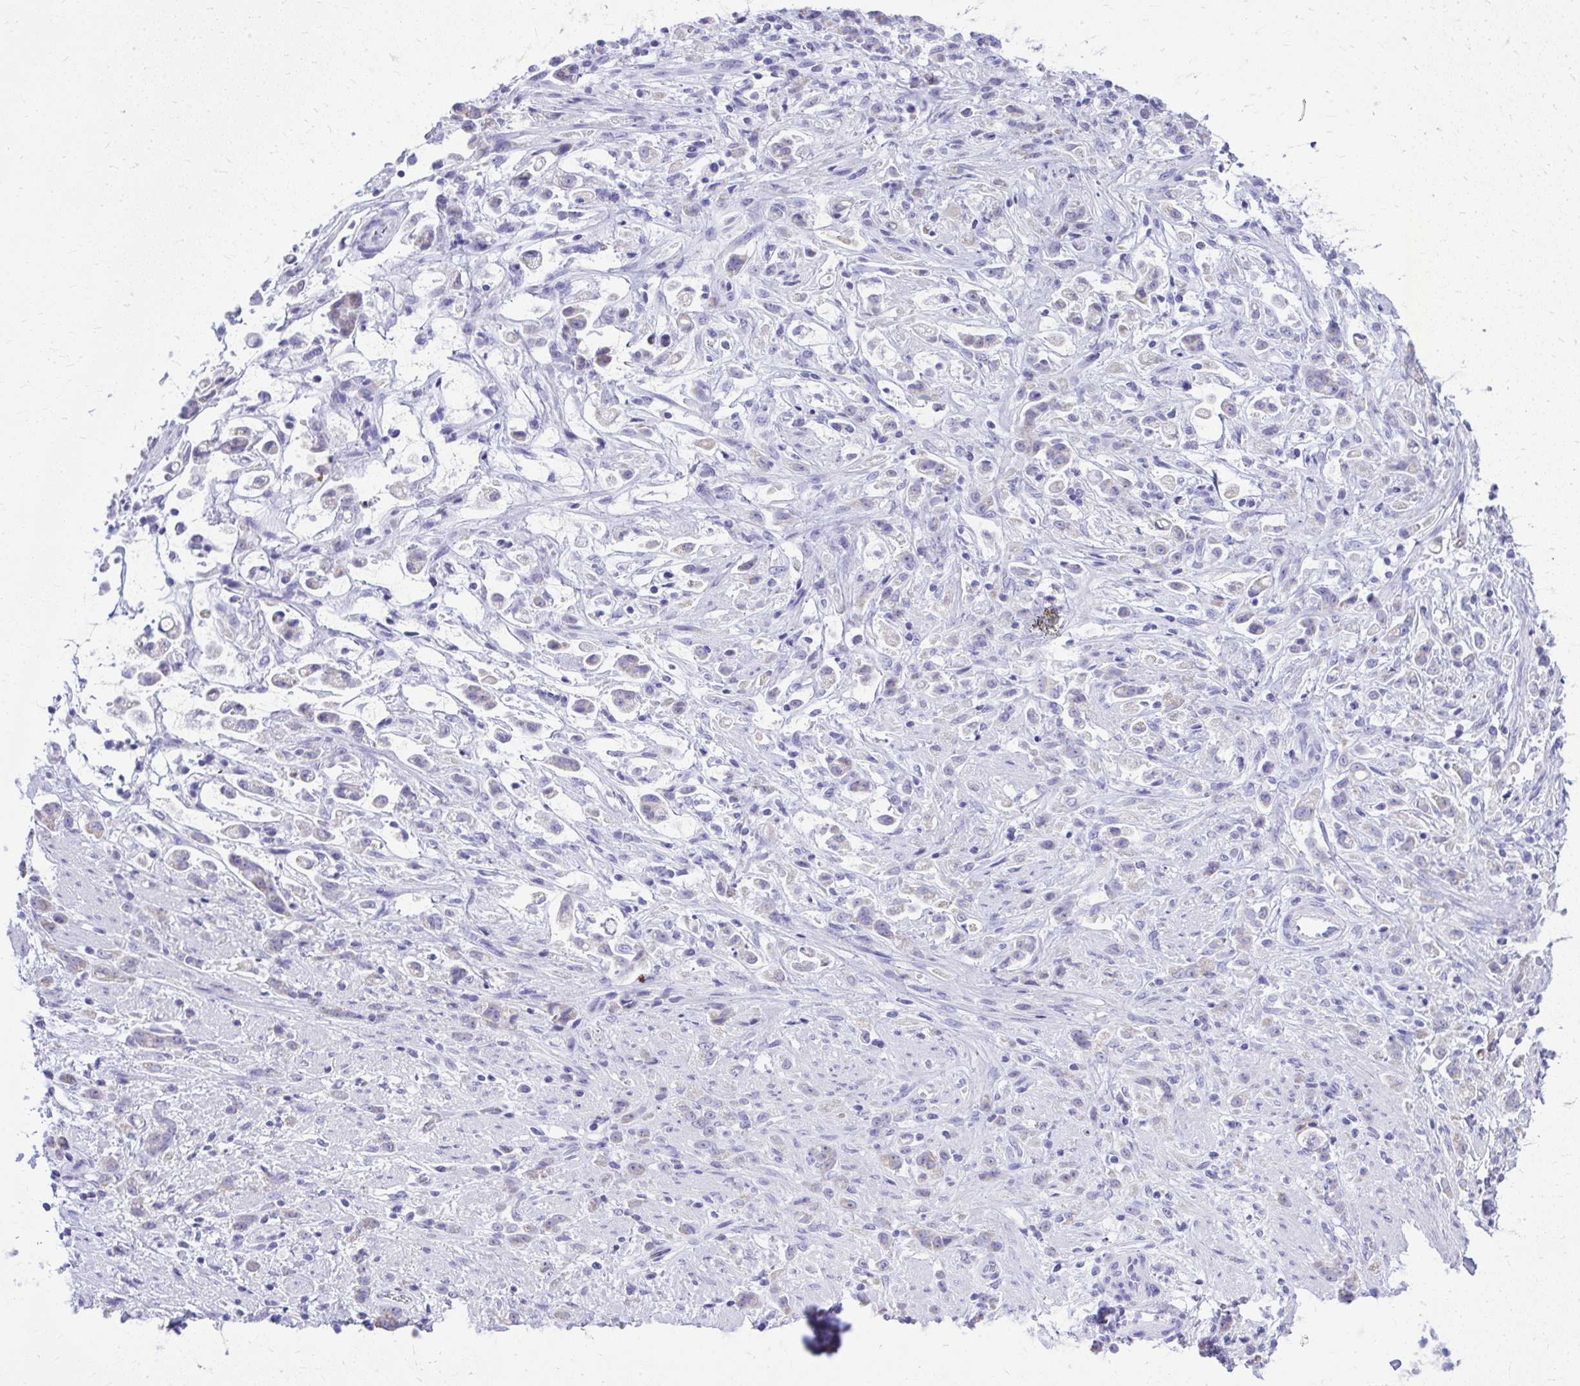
{"staining": {"intensity": "negative", "quantity": "none", "location": "none"}, "tissue": "stomach cancer", "cell_type": "Tumor cells", "image_type": "cancer", "snomed": [{"axis": "morphology", "description": "Adenocarcinoma, NOS"}, {"axis": "topography", "description": "Stomach"}], "caption": "Tumor cells are negative for protein expression in human stomach cancer. (DAB (3,3'-diaminobenzidine) IHC visualized using brightfield microscopy, high magnification).", "gene": "RALYL", "patient": {"sex": "female", "age": 60}}